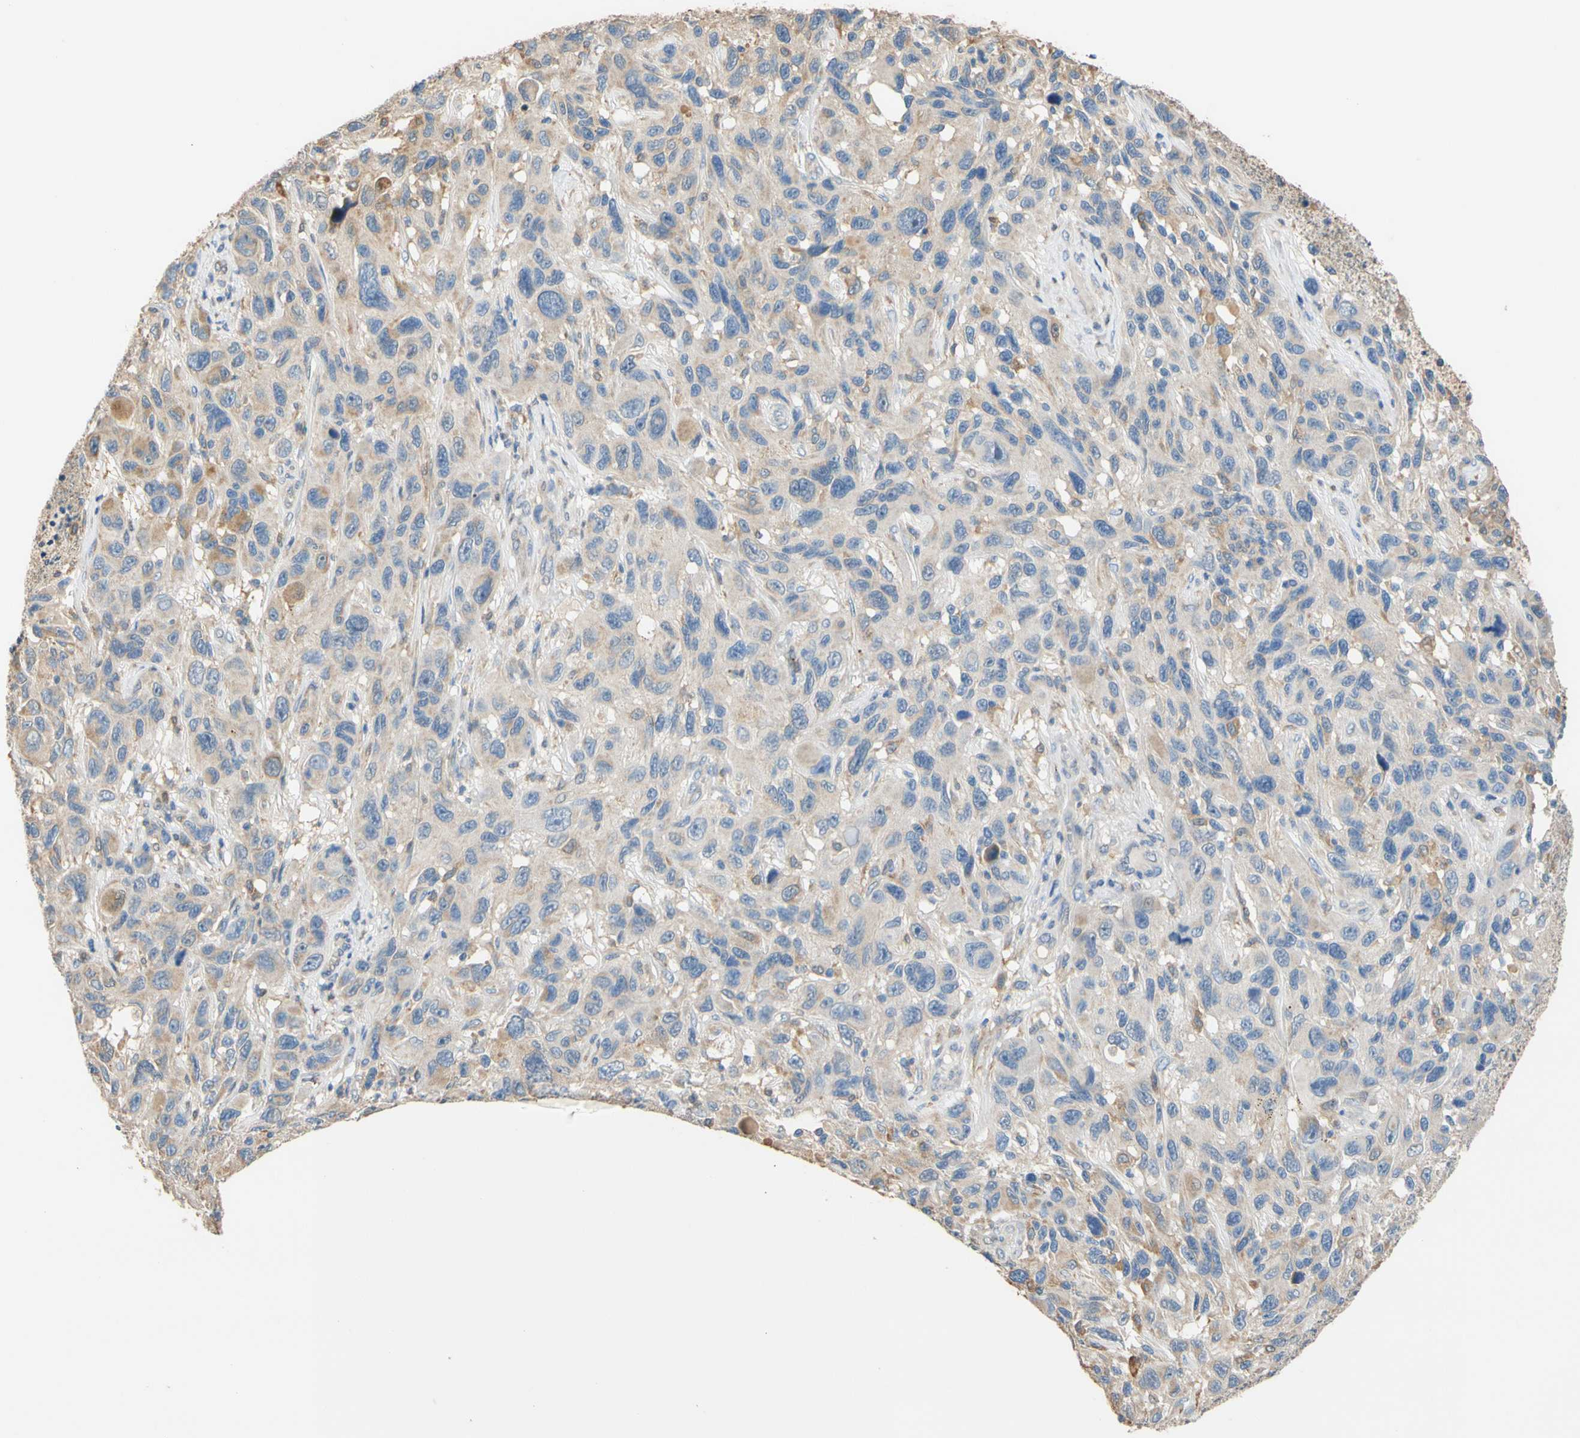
{"staining": {"intensity": "moderate", "quantity": "25%-75%", "location": "cytoplasmic/membranous"}, "tissue": "melanoma", "cell_type": "Tumor cells", "image_type": "cancer", "snomed": [{"axis": "morphology", "description": "Malignant melanoma, NOS"}, {"axis": "topography", "description": "Skin"}], "caption": "Immunohistochemical staining of human malignant melanoma reveals medium levels of moderate cytoplasmic/membranous protein expression in approximately 25%-75% of tumor cells.", "gene": "ALDH1A2", "patient": {"sex": "male", "age": 53}}